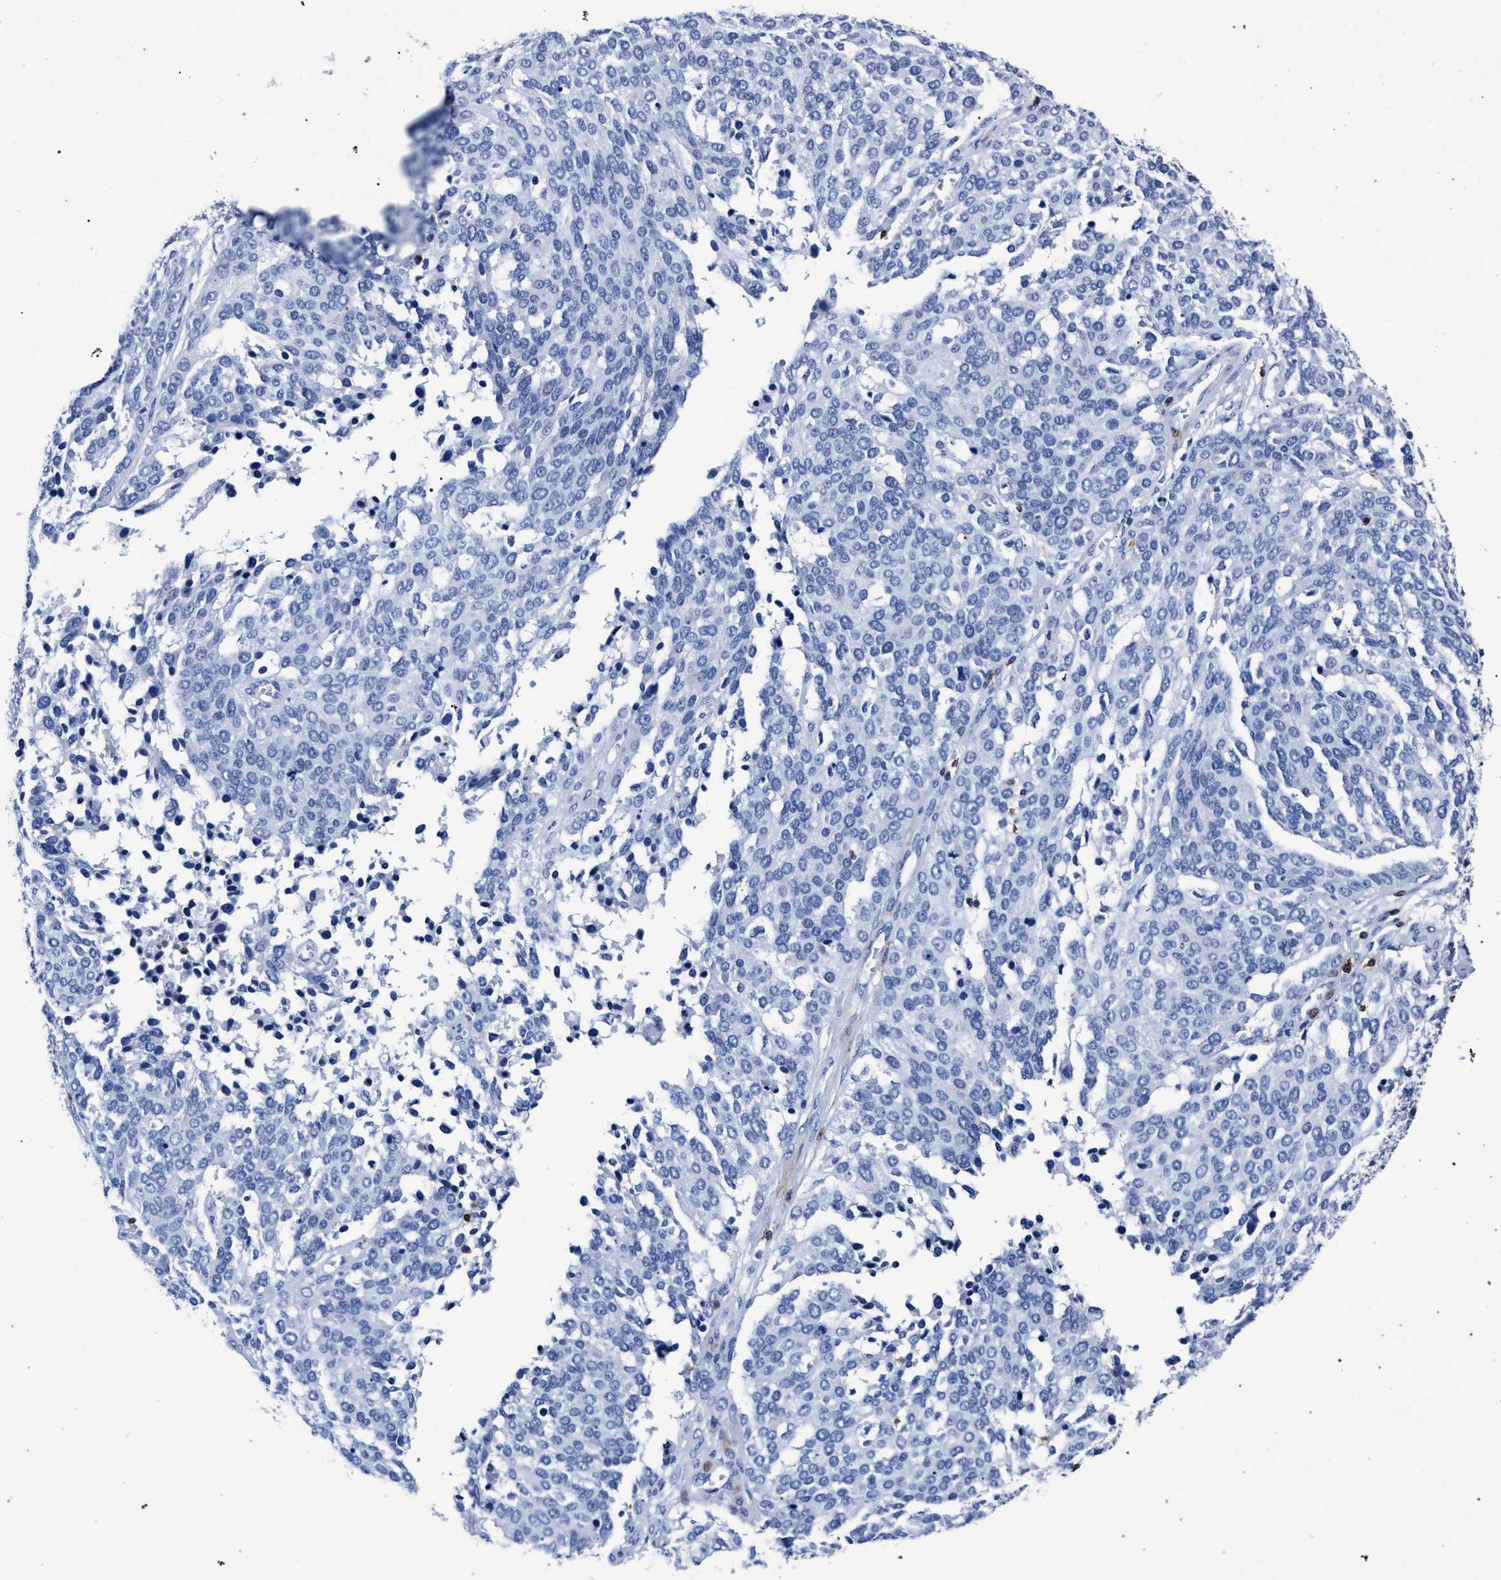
{"staining": {"intensity": "negative", "quantity": "none", "location": "none"}, "tissue": "ovarian cancer", "cell_type": "Tumor cells", "image_type": "cancer", "snomed": [{"axis": "morphology", "description": "Cystadenocarcinoma, serous, NOS"}, {"axis": "topography", "description": "Ovary"}], "caption": "Ovarian cancer (serous cystadenocarcinoma) stained for a protein using immunohistochemistry (IHC) reveals no expression tumor cells.", "gene": "KLRK1", "patient": {"sex": "female", "age": 44}}